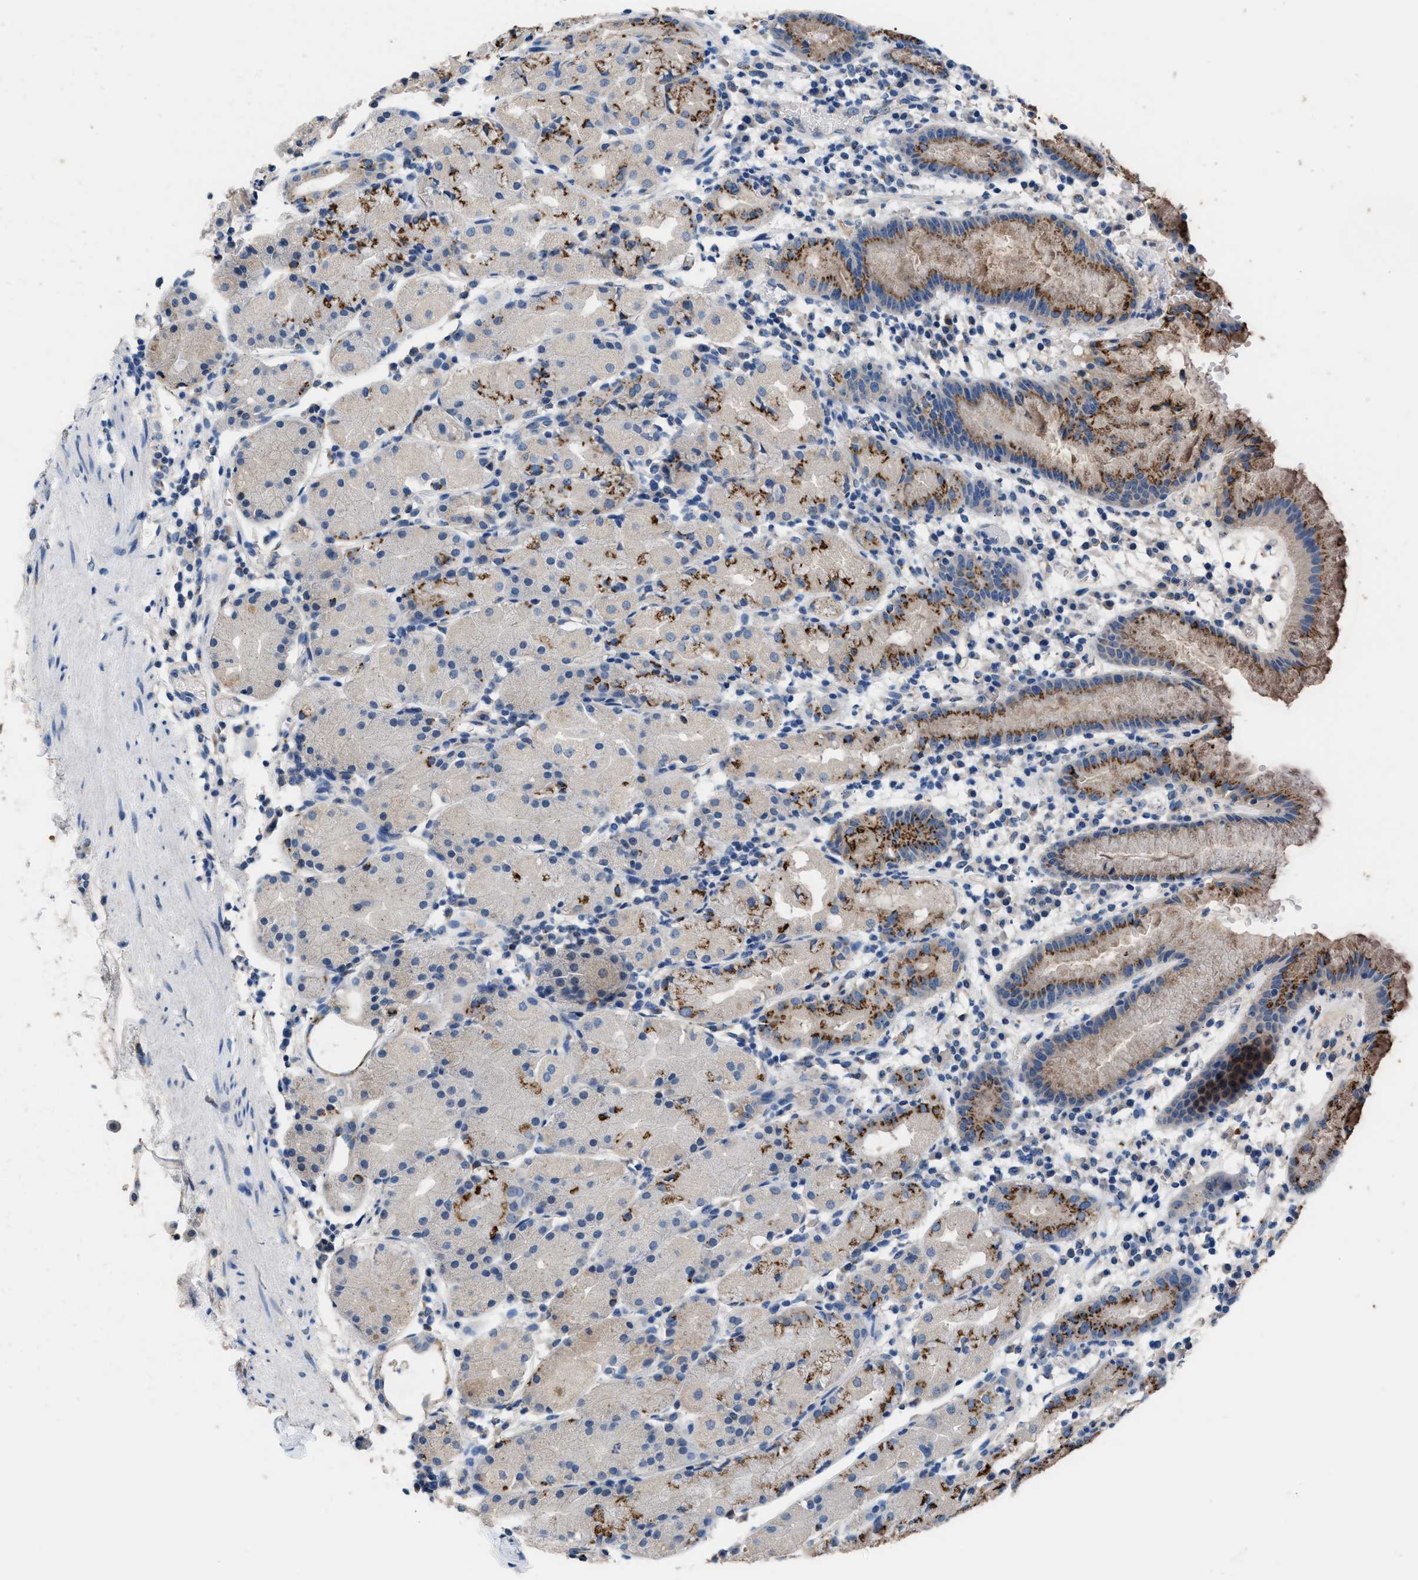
{"staining": {"intensity": "moderate", "quantity": "25%-75%", "location": "cytoplasmic/membranous"}, "tissue": "stomach", "cell_type": "Glandular cells", "image_type": "normal", "snomed": [{"axis": "morphology", "description": "Normal tissue, NOS"}, {"axis": "topography", "description": "Stomach"}, {"axis": "topography", "description": "Stomach, lower"}], "caption": "About 25%-75% of glandular cells in normal stomach display moderate cytoplasmic/membranous protein expression as visualized by brown immunohistochemical staining.", "gene": "GOLM1", "patient": {"sex": "female", "age": 75}}